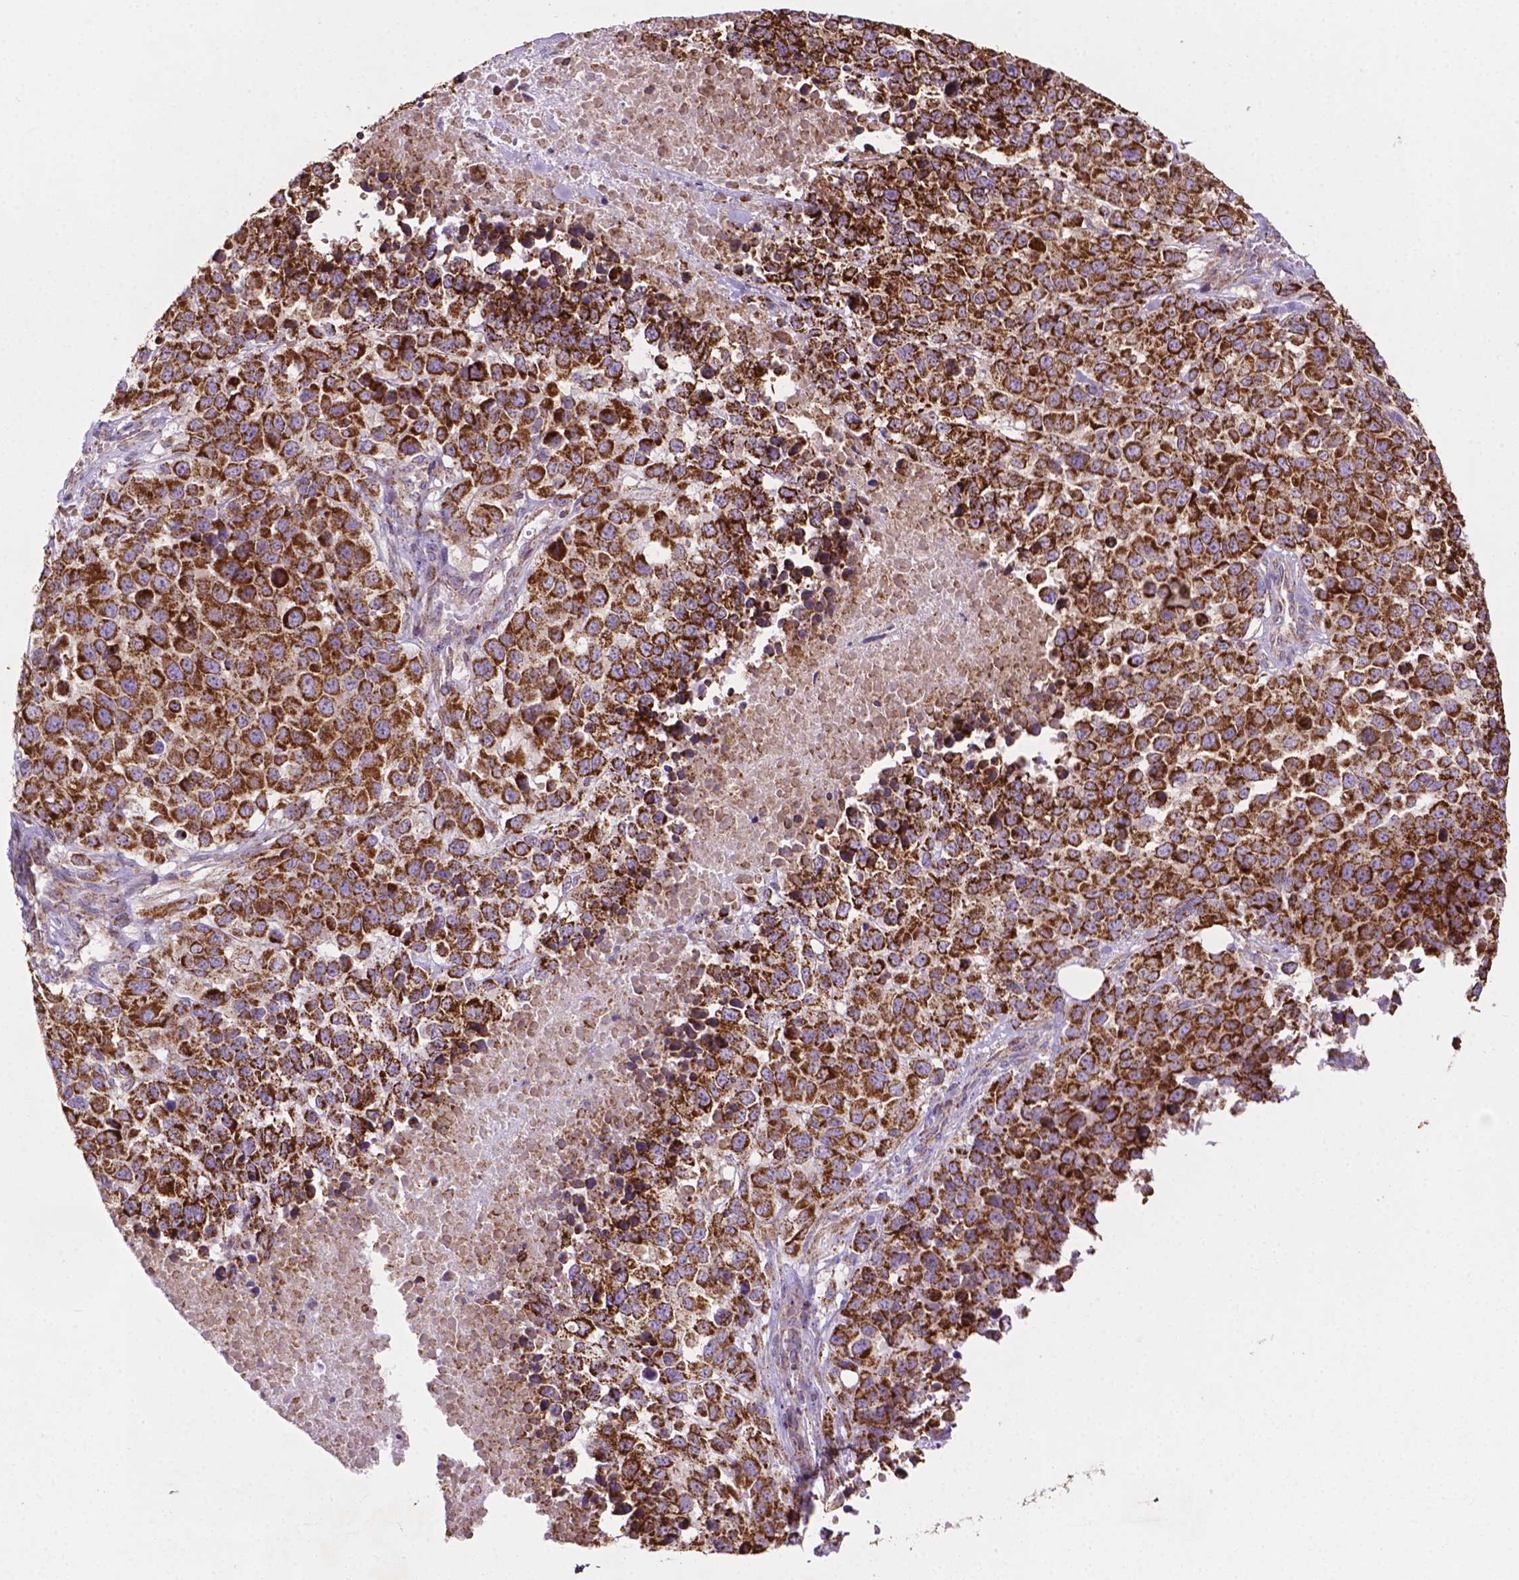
{"staining": {"intensity": "strong", "quantity": ">75%", "location": "cytoplasmic/membranous"}, "tissue": "melanoma", "cell_type": "Tumor cells", "image_type": "cancer", "snomed": [{"axis": "morphology", "description": "Malignant melanoma, Metastatic site"}, {"axis": "topography", "description": "Skin"}], "caption": "This is an image of IHC staining of malignant melanoma (metastatic site), which shows strong positivity in the cytoplasmic/membranous of tumor cells.", "gene": "ILVBL", "patient": {"sex": "male", "age": 84}}